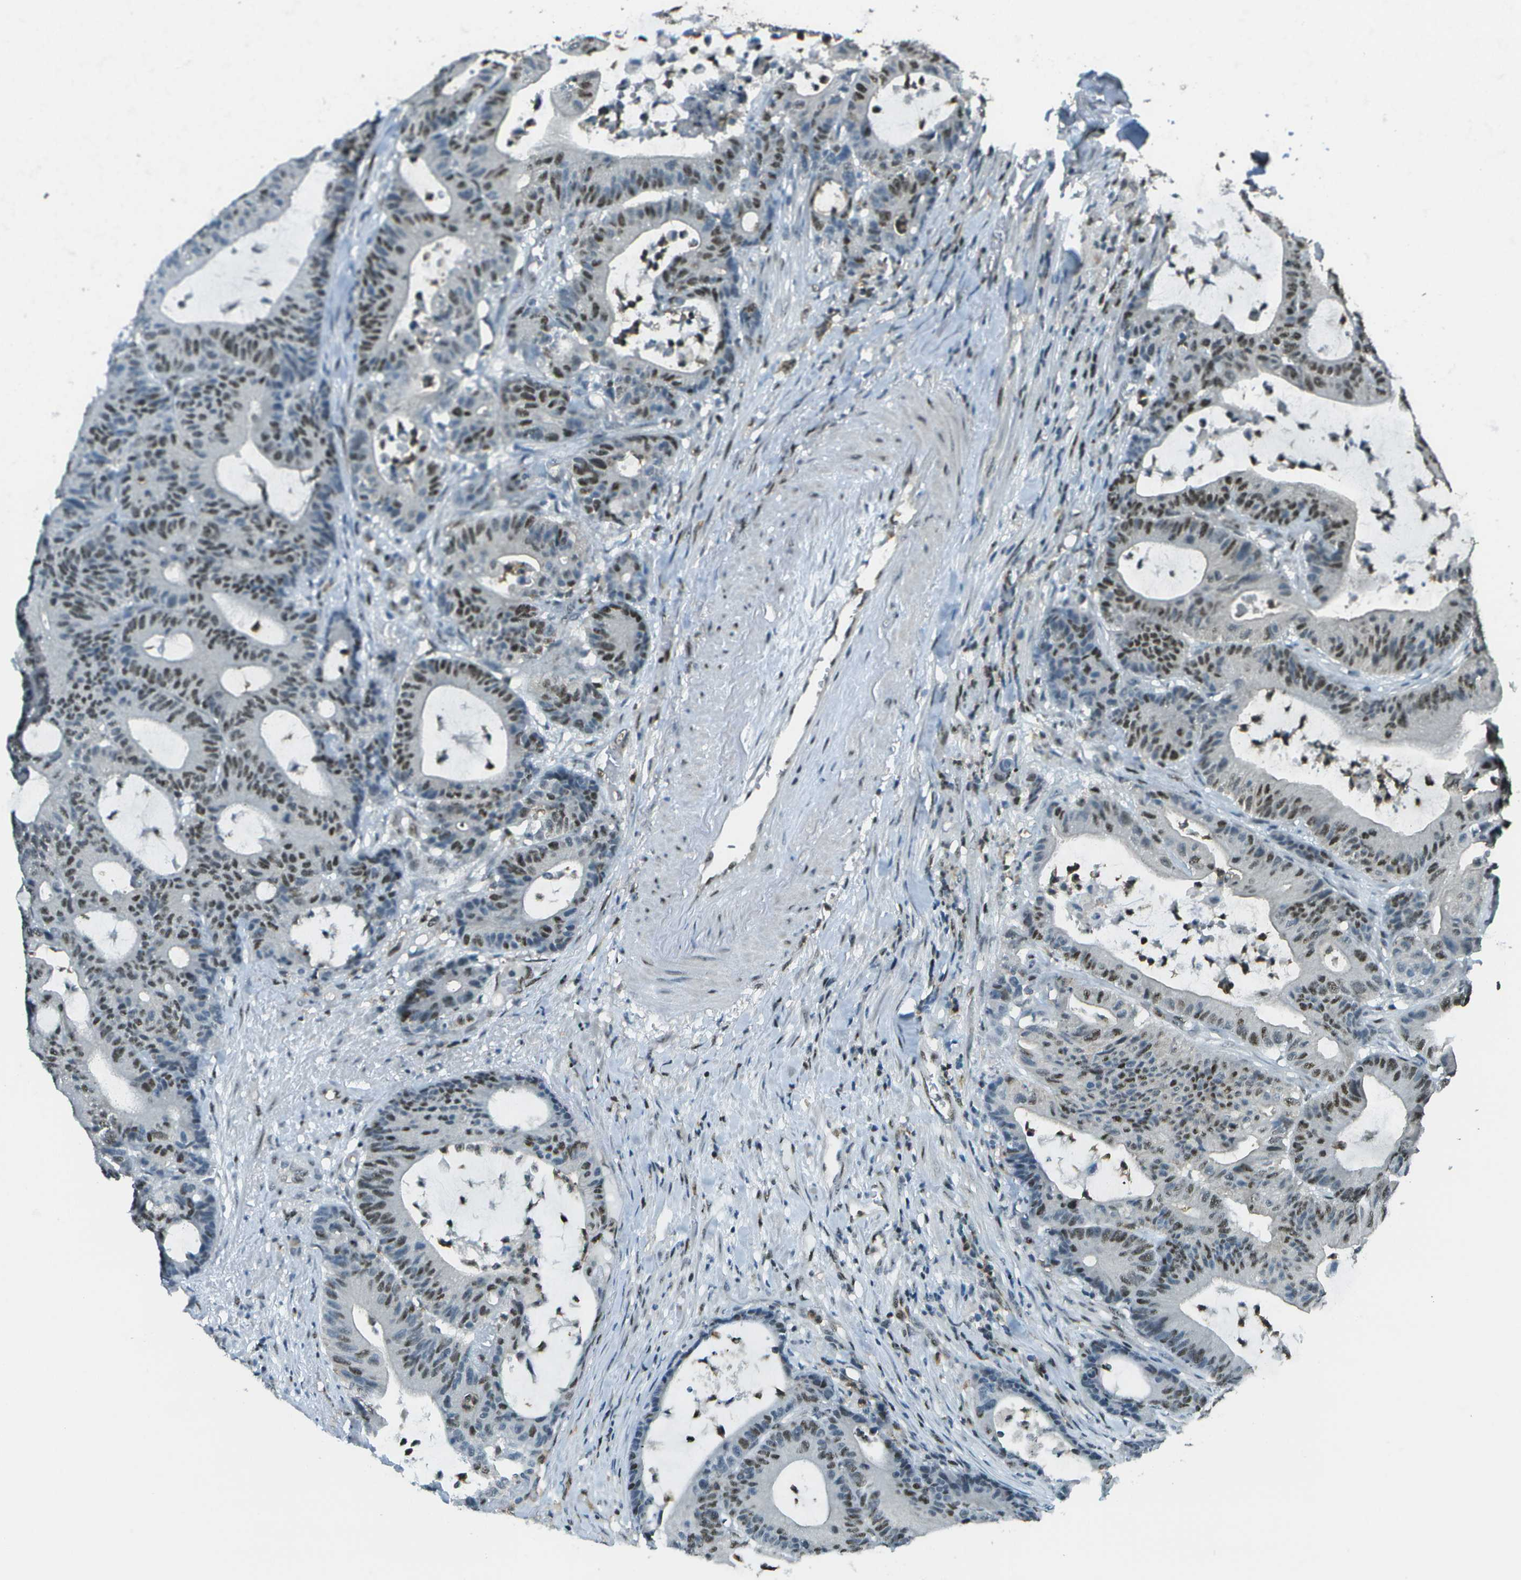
{"staining": {"intensity": "moderate", "quantity": "25%-75%", "location": "nuclear"}, "tissue": "colorectal cancer", "cell_type": "Tumor cells", "image_type": "cancer", "snomed": [{"axis": "morphology", "description": "Adenocarcinoma, NOS"}, {"axis": "topography", "description": "Colon"}], "caption": "Colorectal cancer (adenocarcinoma) stained with DAB immunohistochemistry shows medium levels of moderate nuclear positivity in approximately 25%-75% of tumor cells.", "gene": "DEPDC1", "patient": {"sex": "female", "age": 84}}